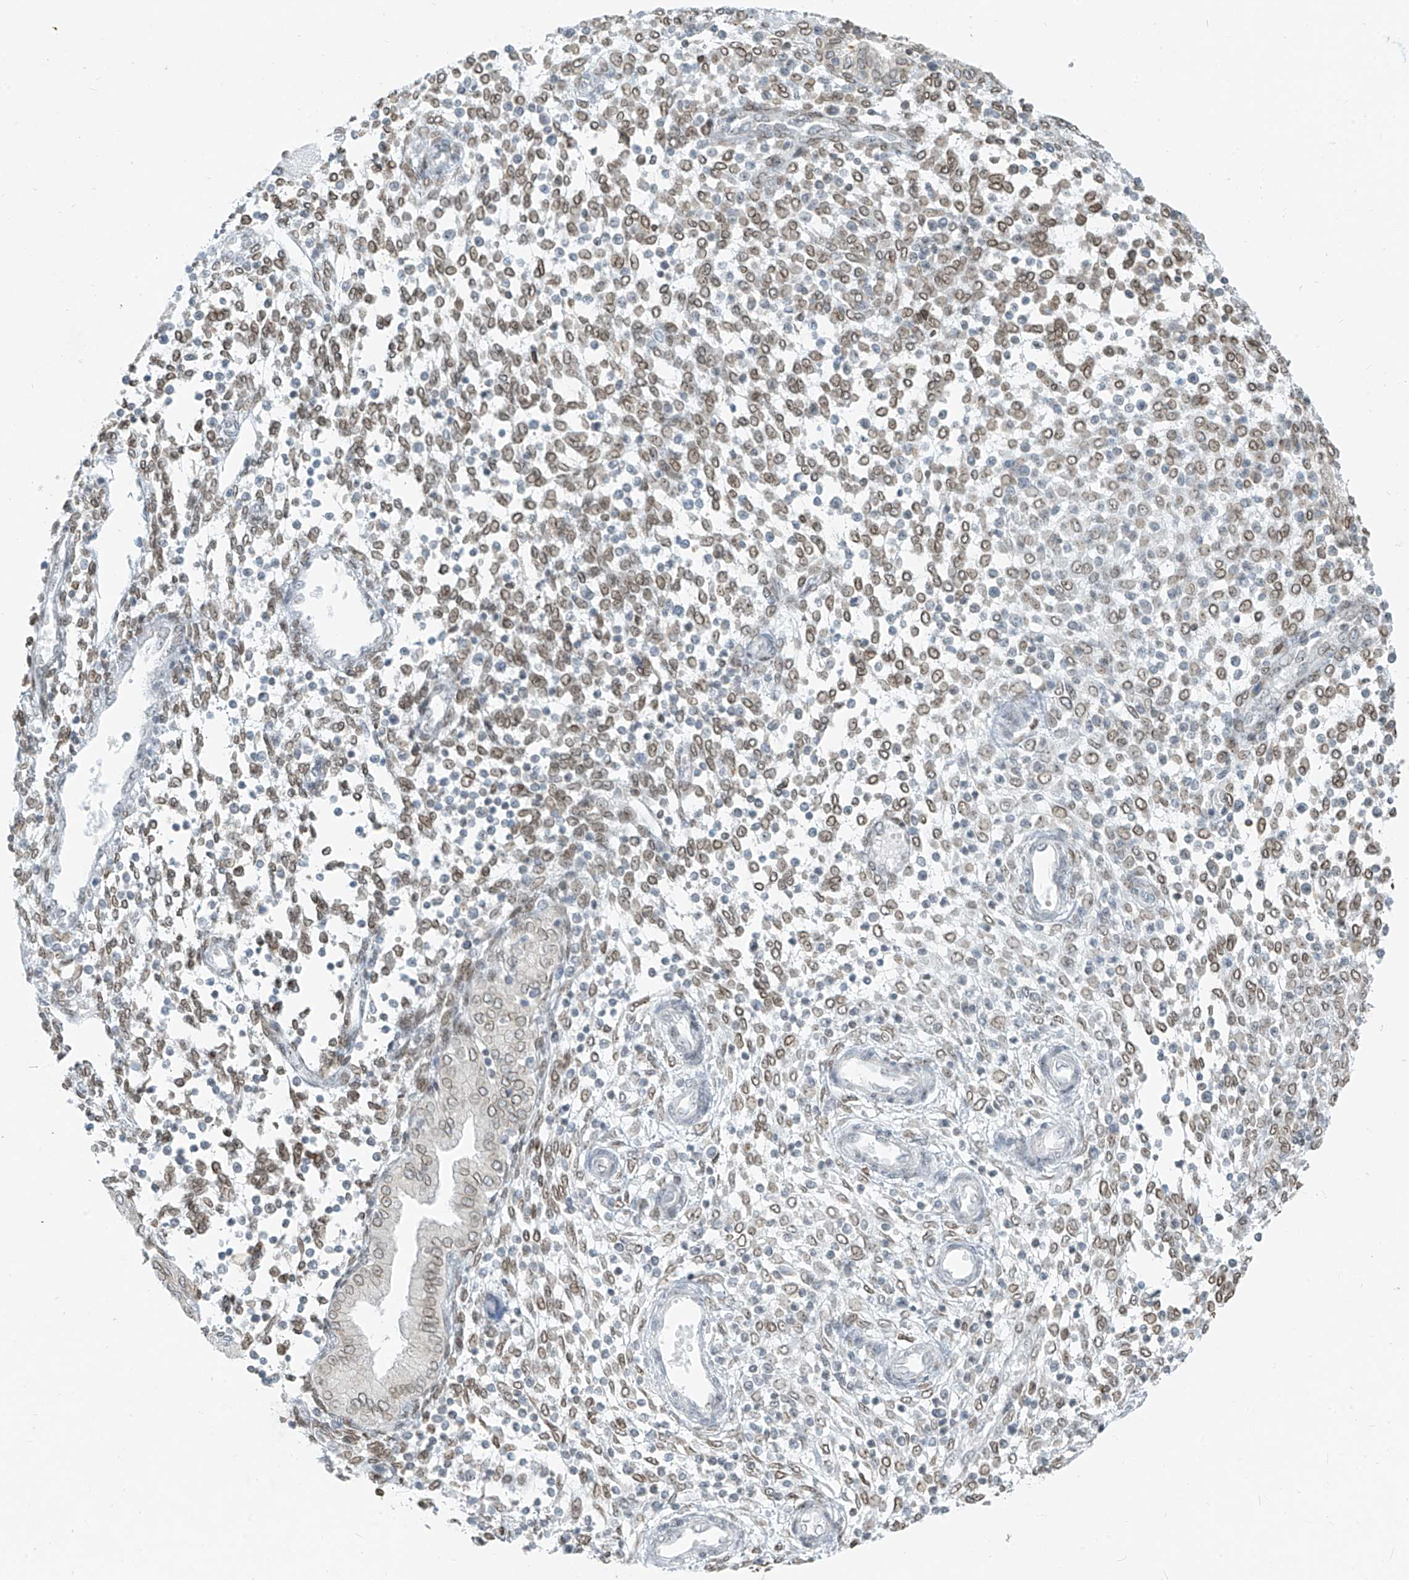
{"staining": {"intensity": "moderate", "quantity": "25%-75%", "location": "nuclear"}, "tissue": "endometrium", "cell_type": "Cells in endometrial stroma", "image_type": "normal", "snomed": [{"axis": "morphology", "description": "Normal tissue, NOS"}, {"axis": "topography", "description": "Endometrium"}], "caption": "Immunohistochemistry photomicrograph of benign endometrium stained for a protein (brown), which reveals medium levels of moderate nuclear positivity in about 25%-75% of cells in endometrial stroma.", "gene": "SAMD15", "patient": {"sex": "female", "age": 53}}